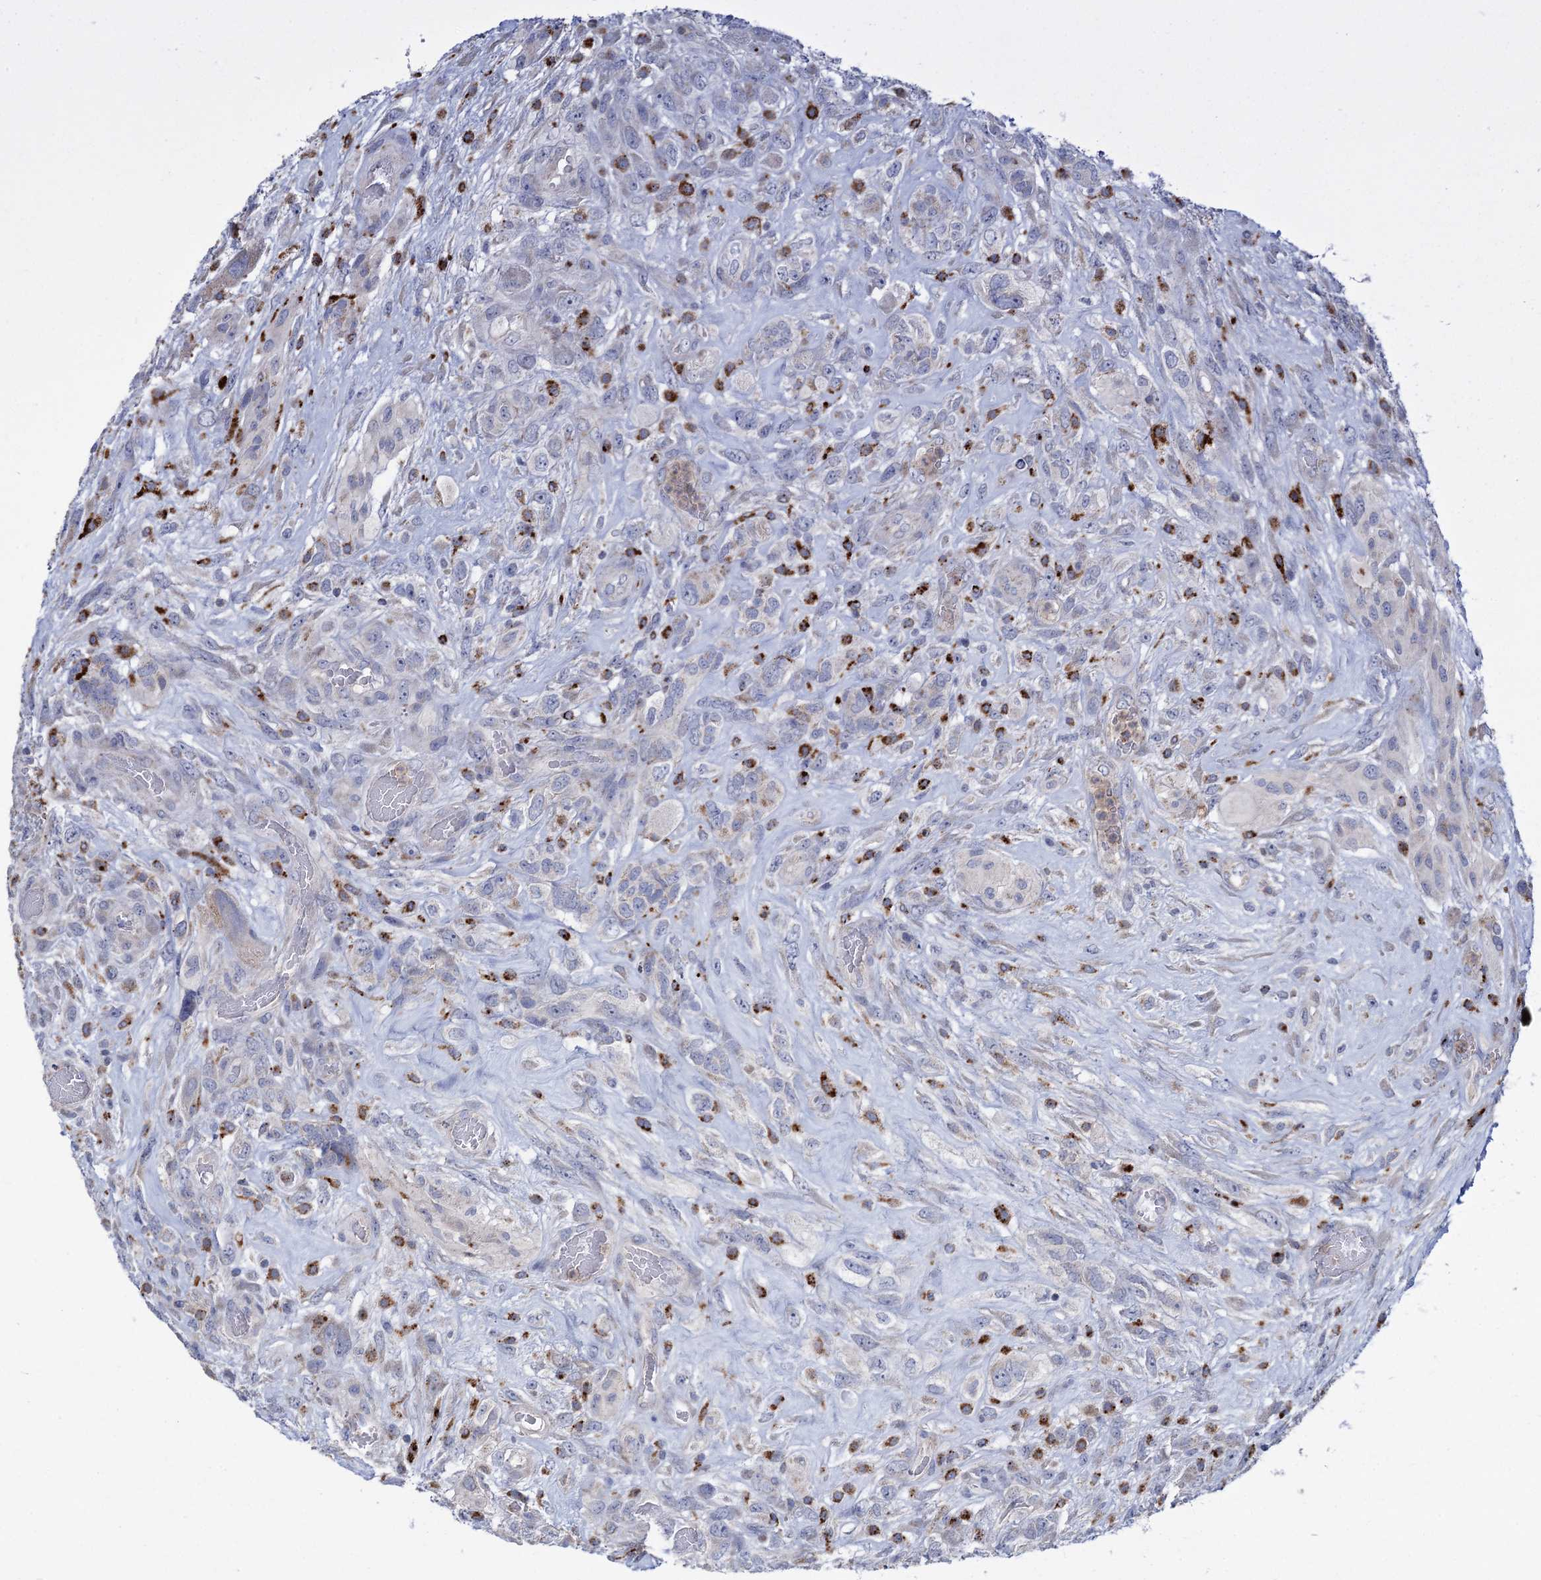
{"staining": {"intensity": "negative", "quantity": "none", "location": "none"}, "tissue": "glioma", "cell_type": "Tumor cells", "image_type": "cancer", "snomed": [{"axis": "morphology", "description": "Glioma, malignant, High grade"}, {"axis": "topography", "description": "Brain"}], "caption": "Tumor cells show no significant protein positivity in glioma.", "gene": "ANKS3", "patient": {"sex": "male", "age": 61}}